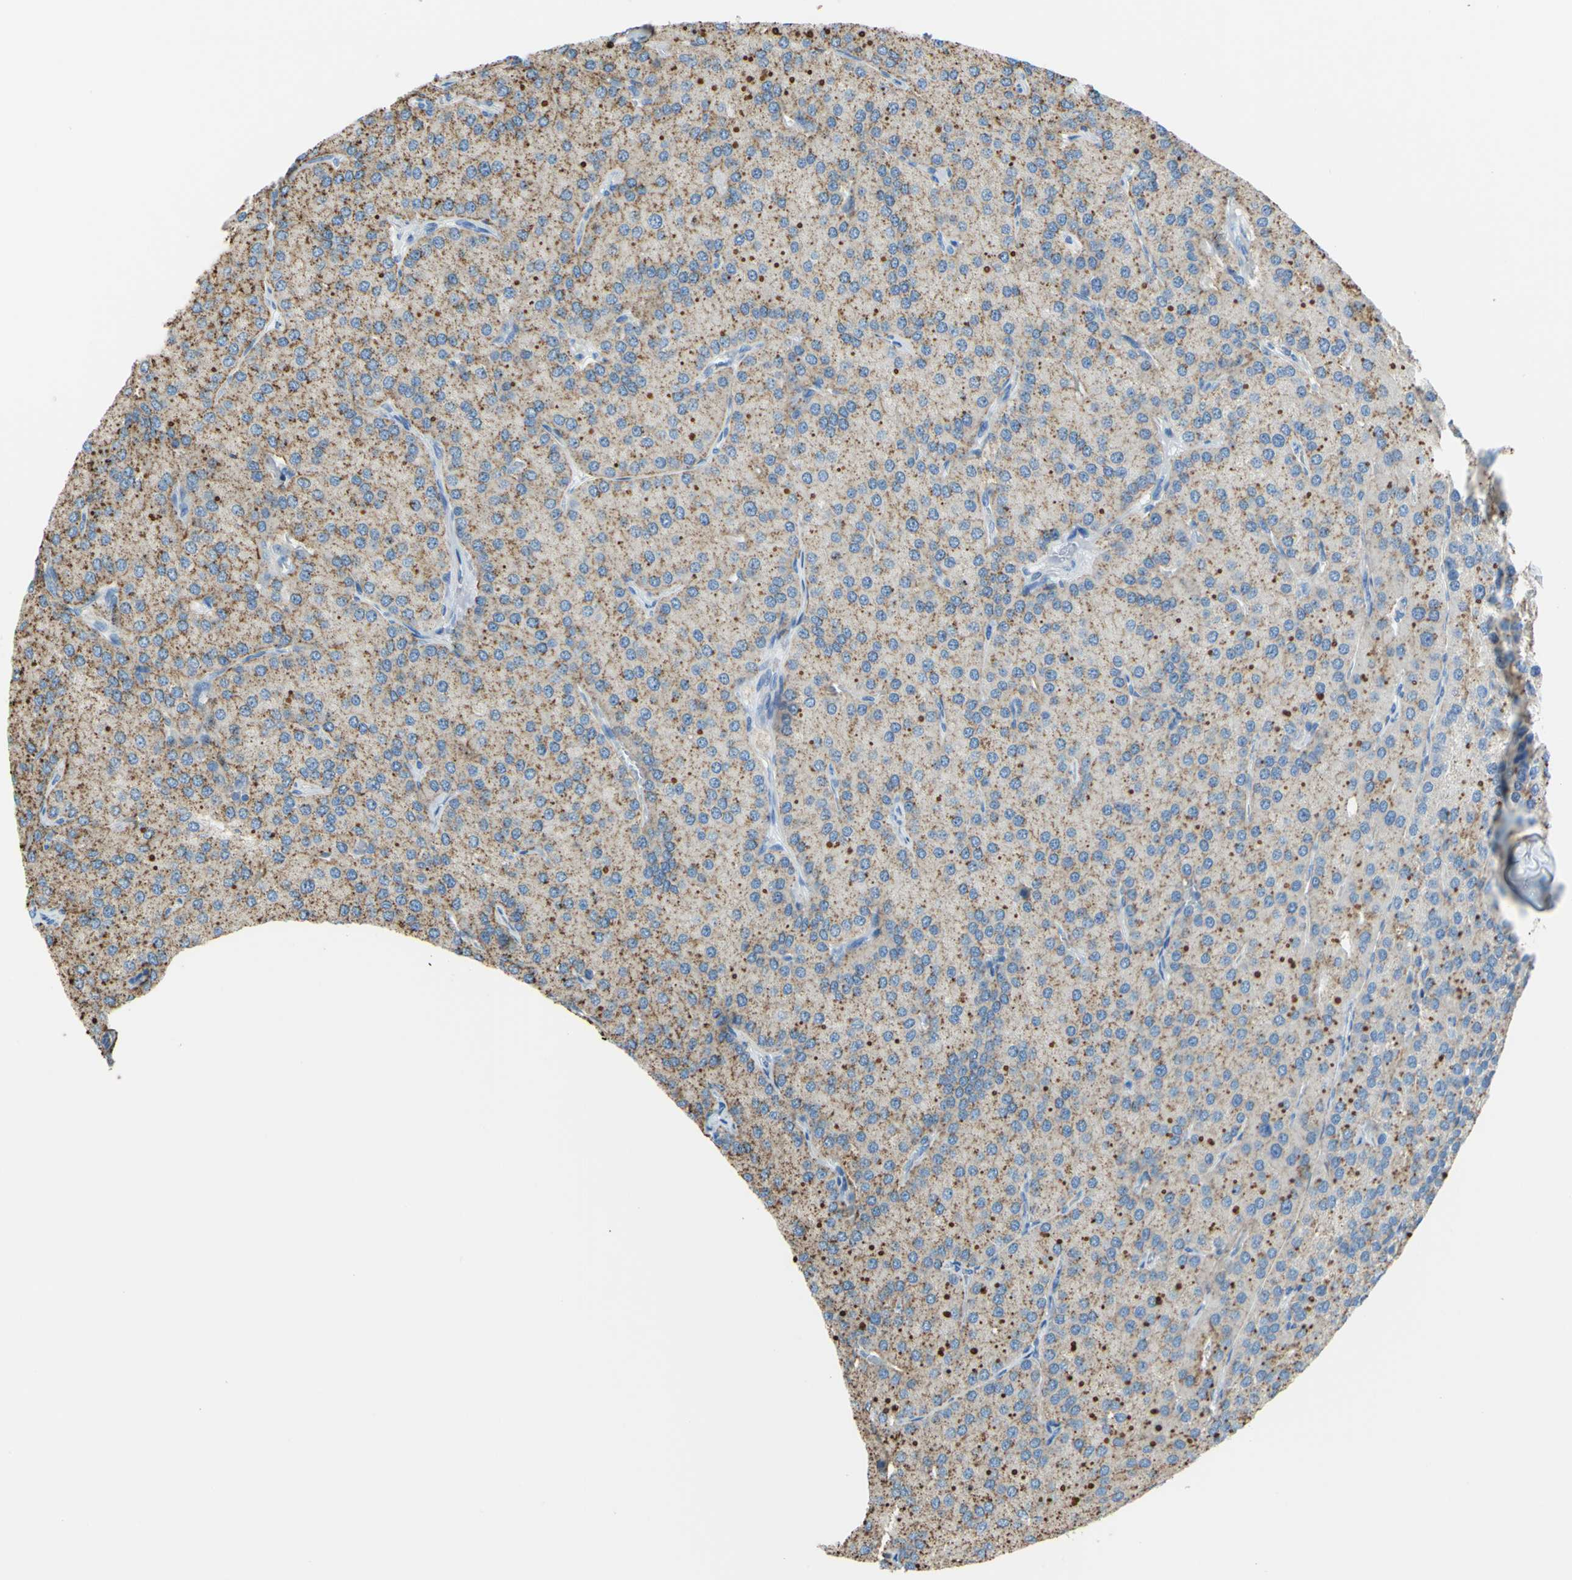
{"staining": {"intensity": "moderate", "quantity": ">75%", "location": "cytoplasmic/membranous"}, "tissue": "parathyroid gland", "cell_type": "Glandular cells", "image_type": "normal", "snomed": [{"axis": "morphology", "description": "Normal tissue, NOS"}, {"axis": "morphology", "description": "Adenoma, NOS"}, {"axis": "topography", "description": "Parathyroid gland"}], "caption": "A brown stain highlights moderate cytoplasmic/membranous staining of a protein in glandular cells of normal parathyroid gland. The protein of interest is stained brown, and the nuclei are stained in blue (DAB IHC with brightfield microscopy, high magnification).", "gene": "CTSD", "patient": {"sex": "female", "age": 86}}